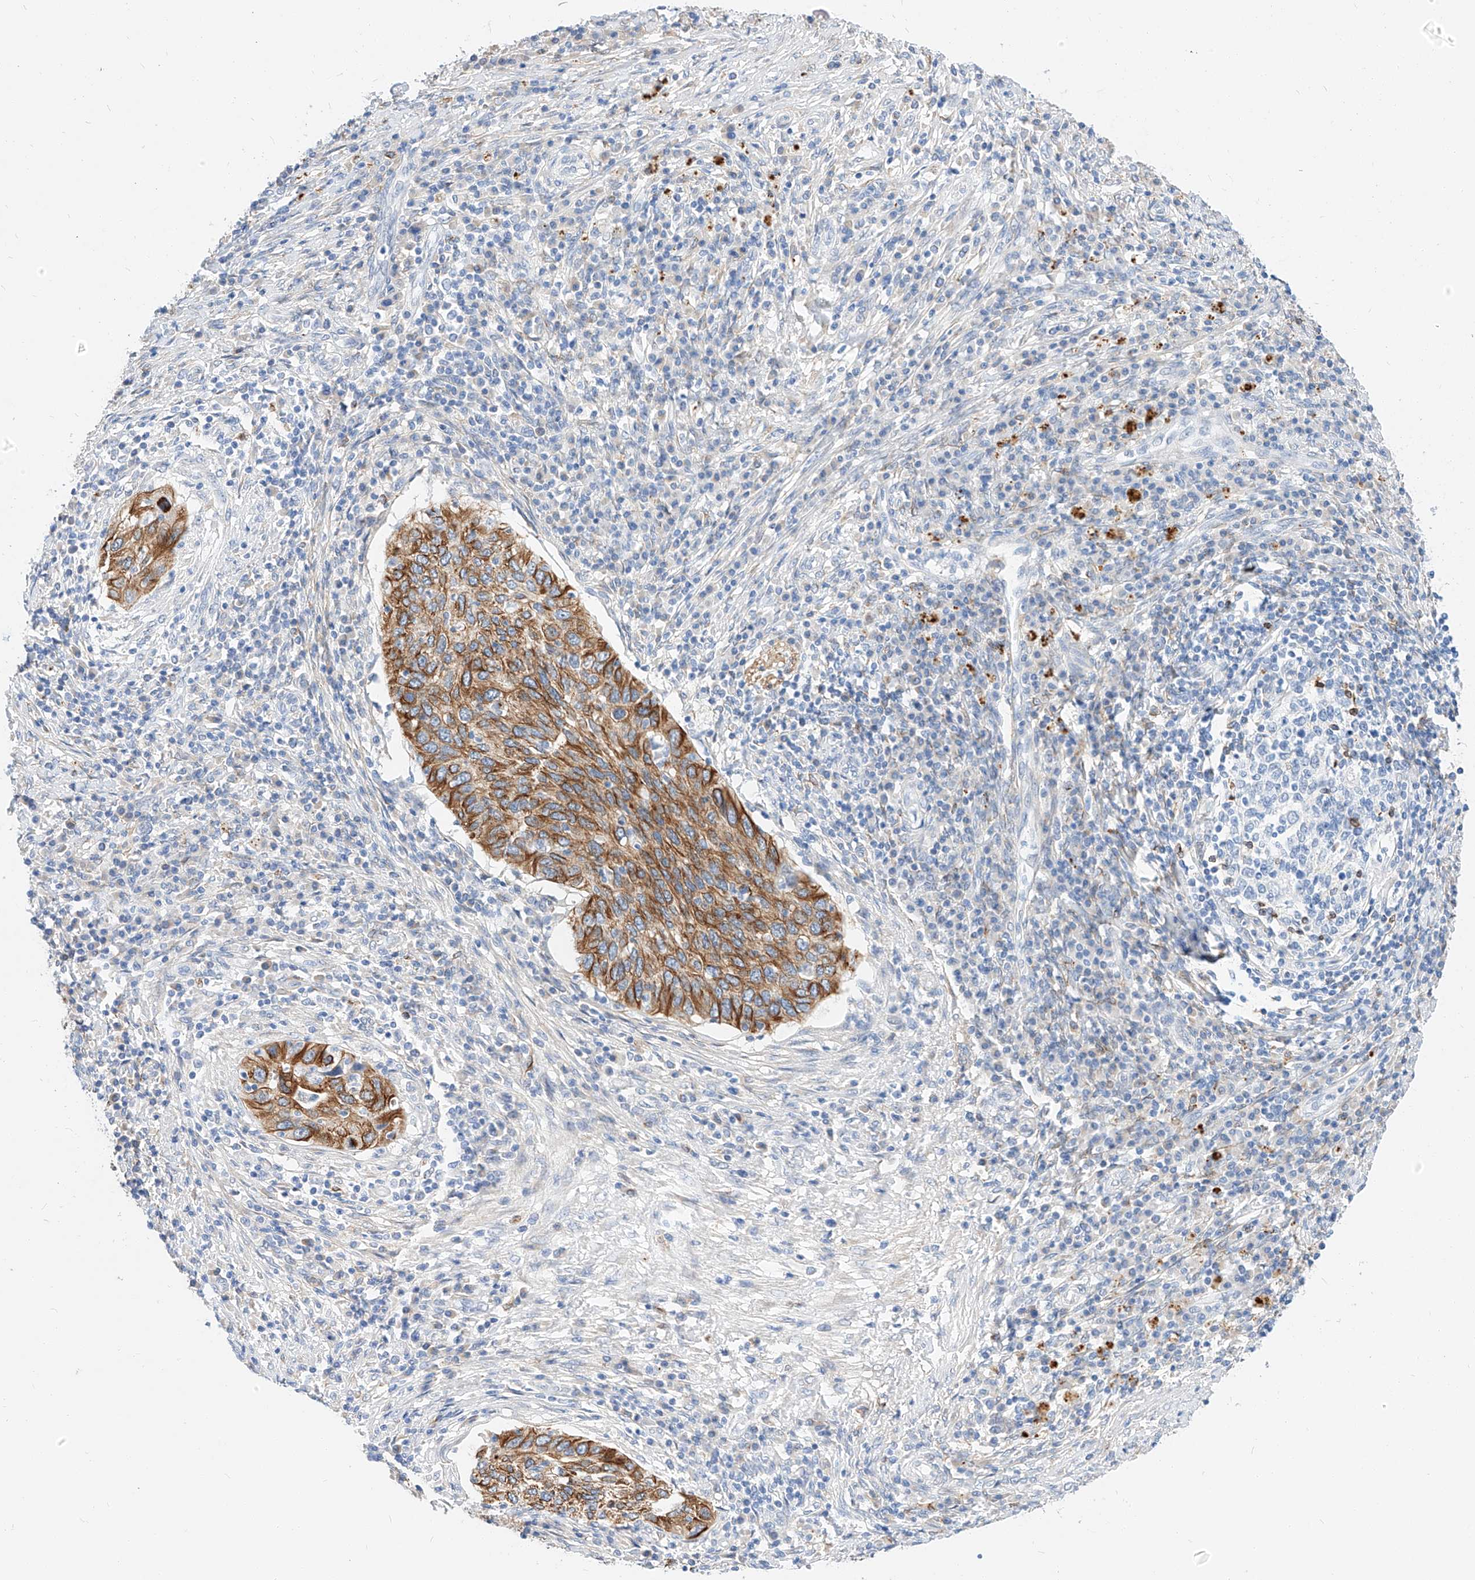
{"staining": {"intensity": "moderate", "quantity": ">75%", "location": "cytoplasmic/membranous"}, "tissue": "cervical cancer", "cell_type": "Tumor cells", "image_type": "cancer", "snomed": [{"axis": "morphology", "description": "Squamous cell carcinoma, NOS"}, {"axis": "topography", "description": "Cervix"}], "caption": "Protein expression analysis of human cervical cancer reveals moderate cytoplasmic/membranous staining in approximately >75% of tumor cells.", "gene": "MAP7", "patient": {"sex": "female", "age": 38}}